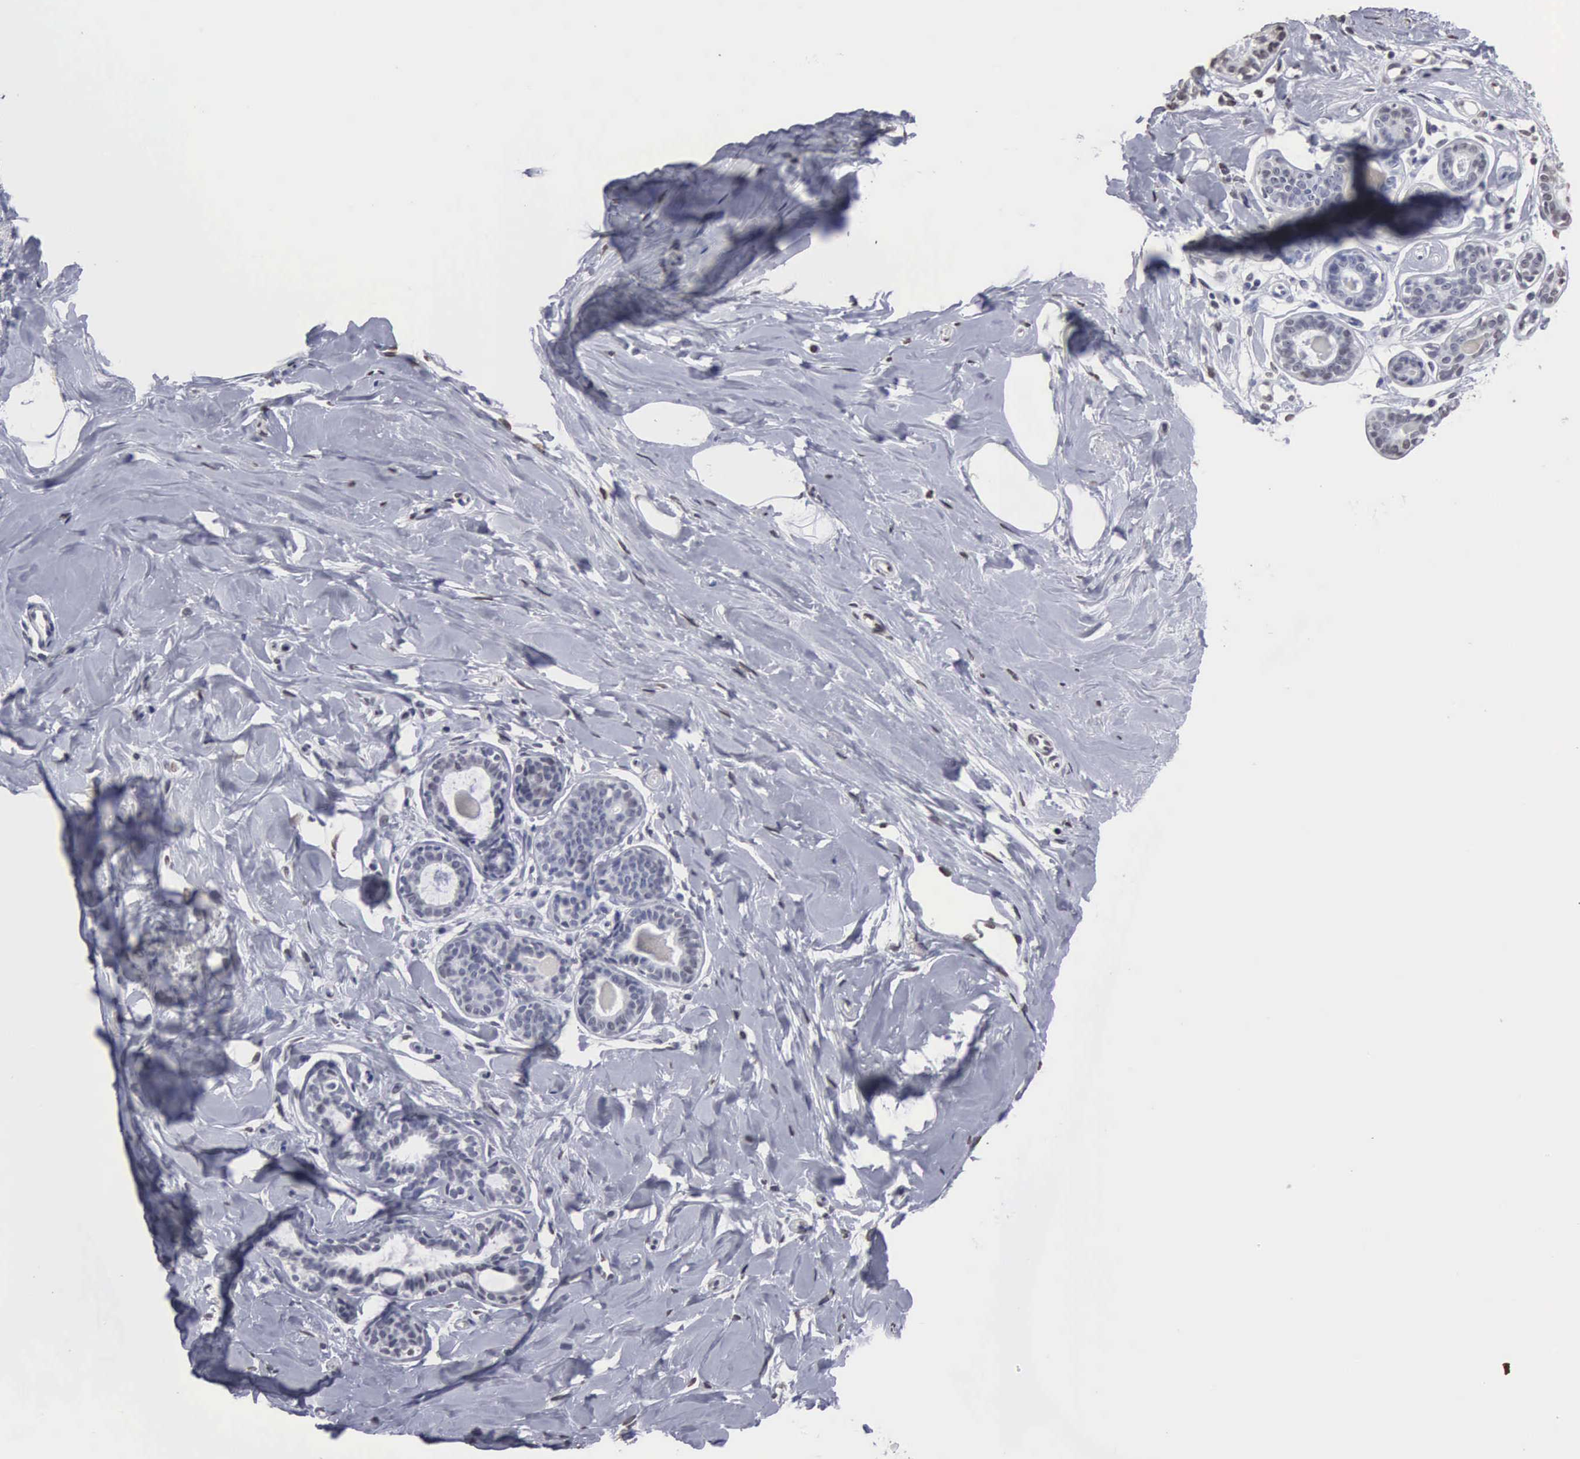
{"staining": {"intensity": "negative", "quantity": "none", "location": "none"}, "tissue": "breast", "cell_type": "Adipocytes", "image_type": "normal", "snomed": [{"axis": "morphology", "description": "Normal tissue, NOS"}, {"axis": "topography", "description": "Breast"}], "caption": "Adipocytes show no significant protein staining in benign breast. (DAB (3,3'-diaminobenzidine) immunohistochemistry visualized using brightfield microscopy, high magnification).", "gene": "UPB1", "patient": {"sex": "female", "age": 44}}